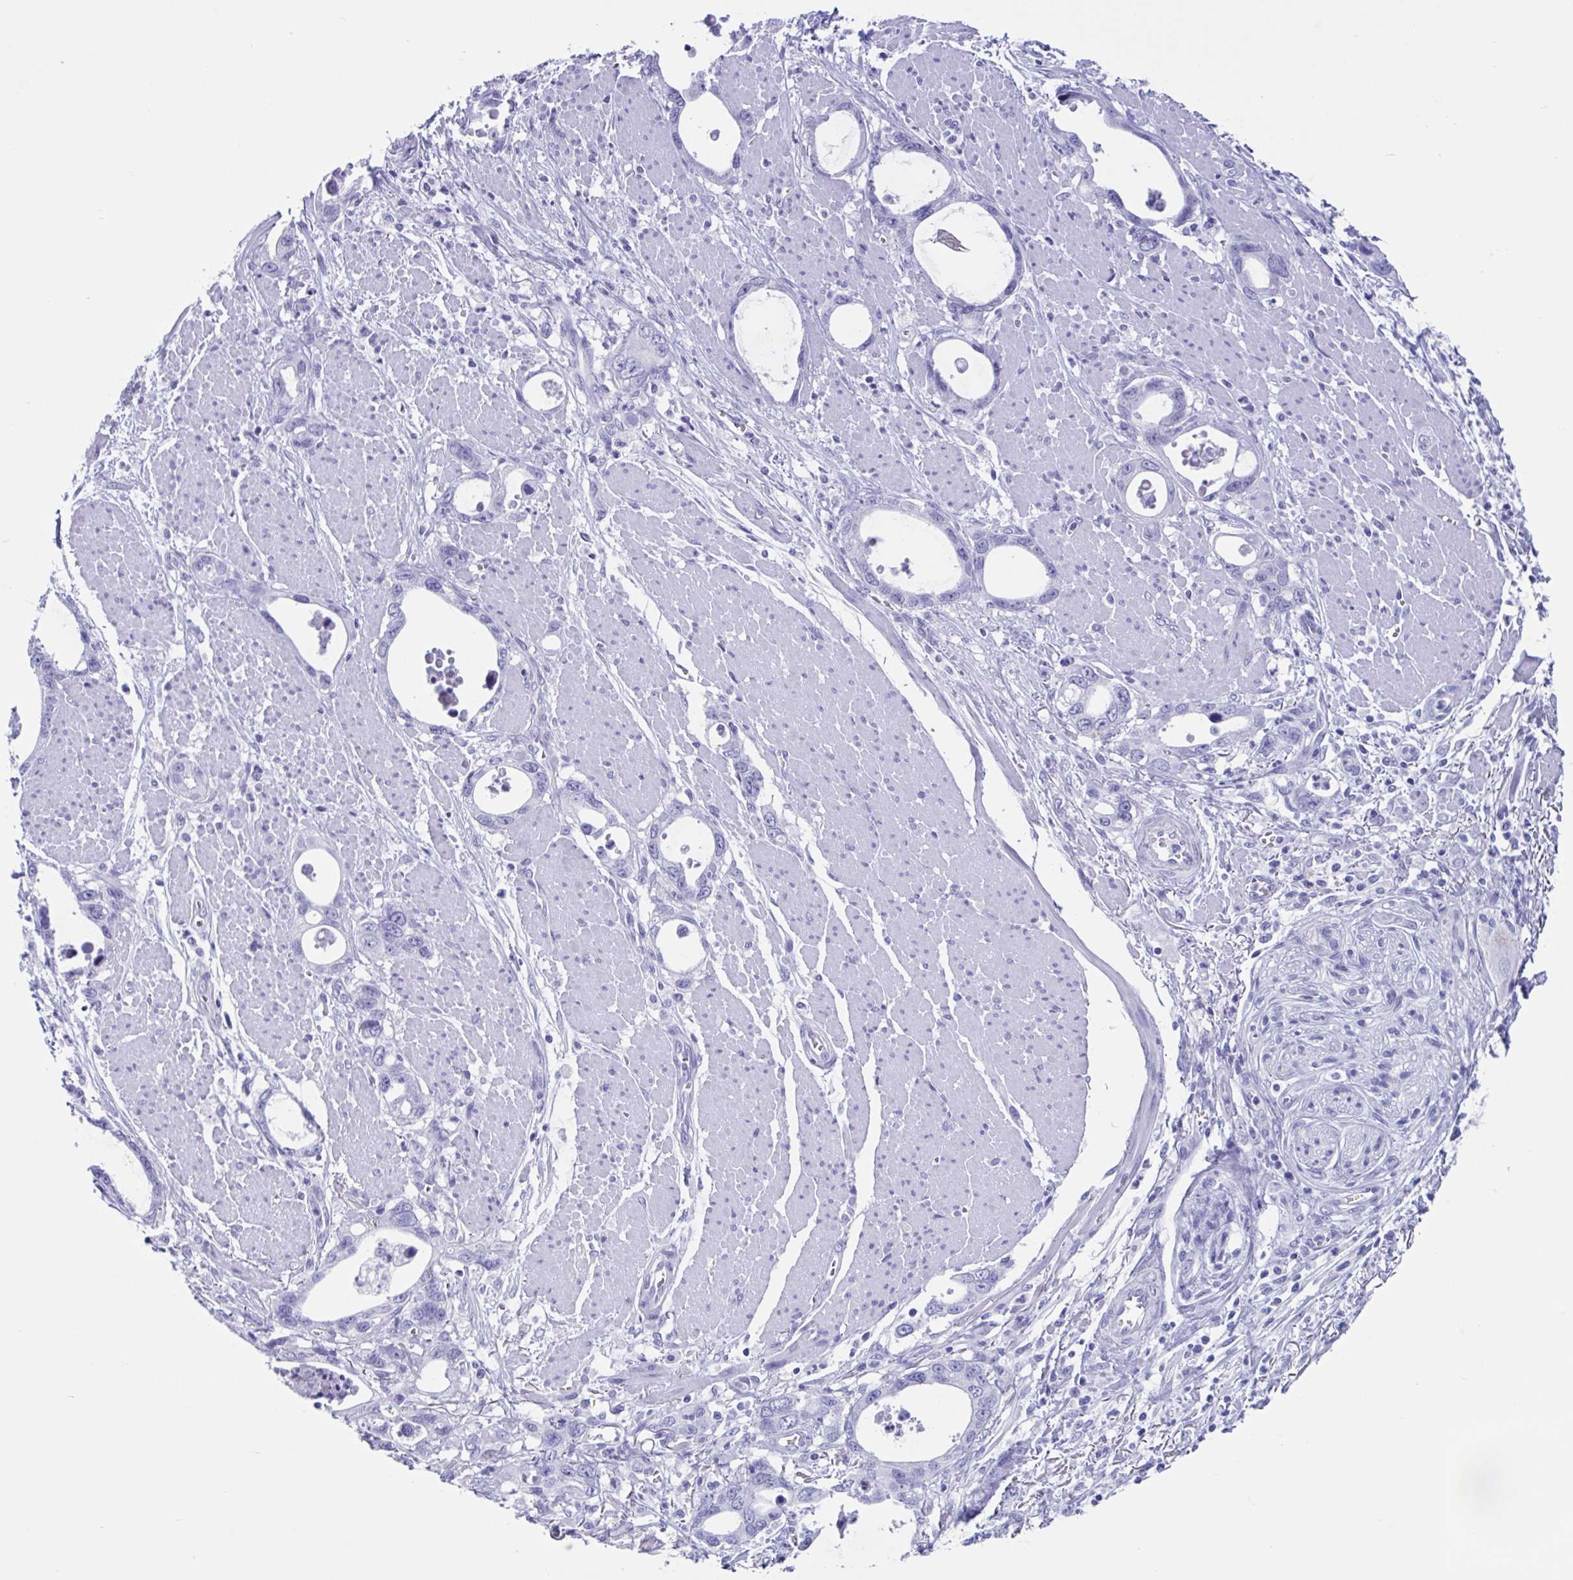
{"staining": {"intensity": "negative", "quantity": "none", "location": "none"}, "tissue": "stomach cancer", "cell_type": "Tumor cells", "image_type": "cancer", "snomed": [{"axis": "morphology", "description": "Adenocarcinoma, NOS"}, {"axis": "topography", "description": "Stomach, upper"}], "caption": "IHC histopathology image of stomach adenocarcinoma stained for a protein (brown), which displays no expression in tumor cells. (Stains: DAB (3,3'-diaminobenzidine) immunohistochemistry with hematoxylin counter stain, Microscopy: brightfield microscopy at high magnification).", "gene": "USP35", "patient": {"sex": "male", "age": 74}}